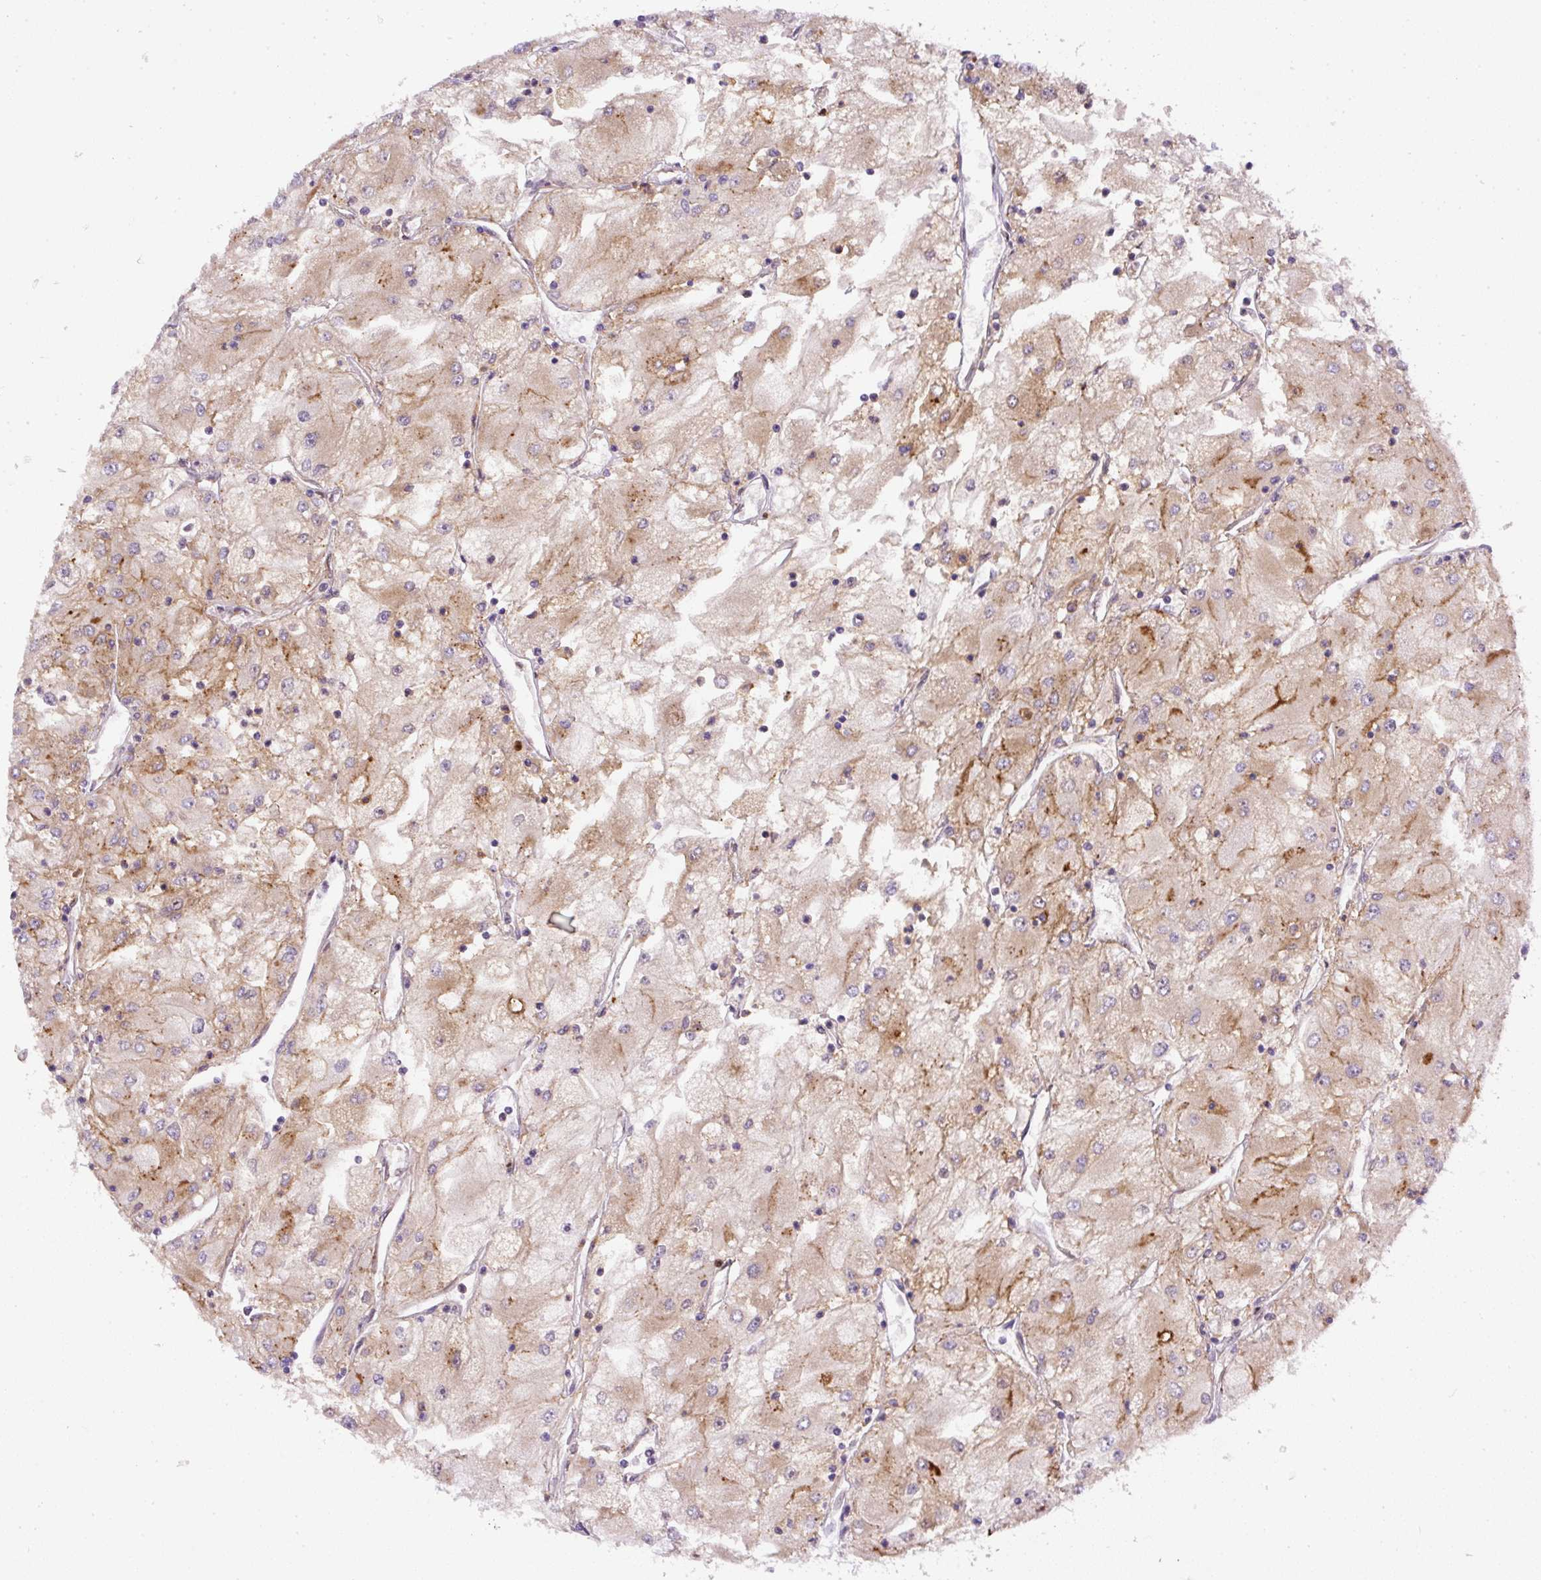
{"staining": {"intensity": "moderate", "quantity": "25%-75%", "location": "cytoplasmic/membranous"}, "tissue": "renal cancer", "cell_type": "Tumor cells", "image_type": "cancer", "snomed": [{"axis": "morphology", "description": "Adenocarcinoma, NOS"}, {"axis": "topography", "description": "Kidney"}], "caption": "Renal cancer was stained to show a protein in brown. There is medium levels of moderate cytoplasmic/membranous positivity in about 25%-75% of tumor cells. (DAB (3,3'-diaminobenzidine) IHC with brightfield microscopy, high magnification).", "gene": "DAPK1", "patient": {"sex": "male", "age": 80}}